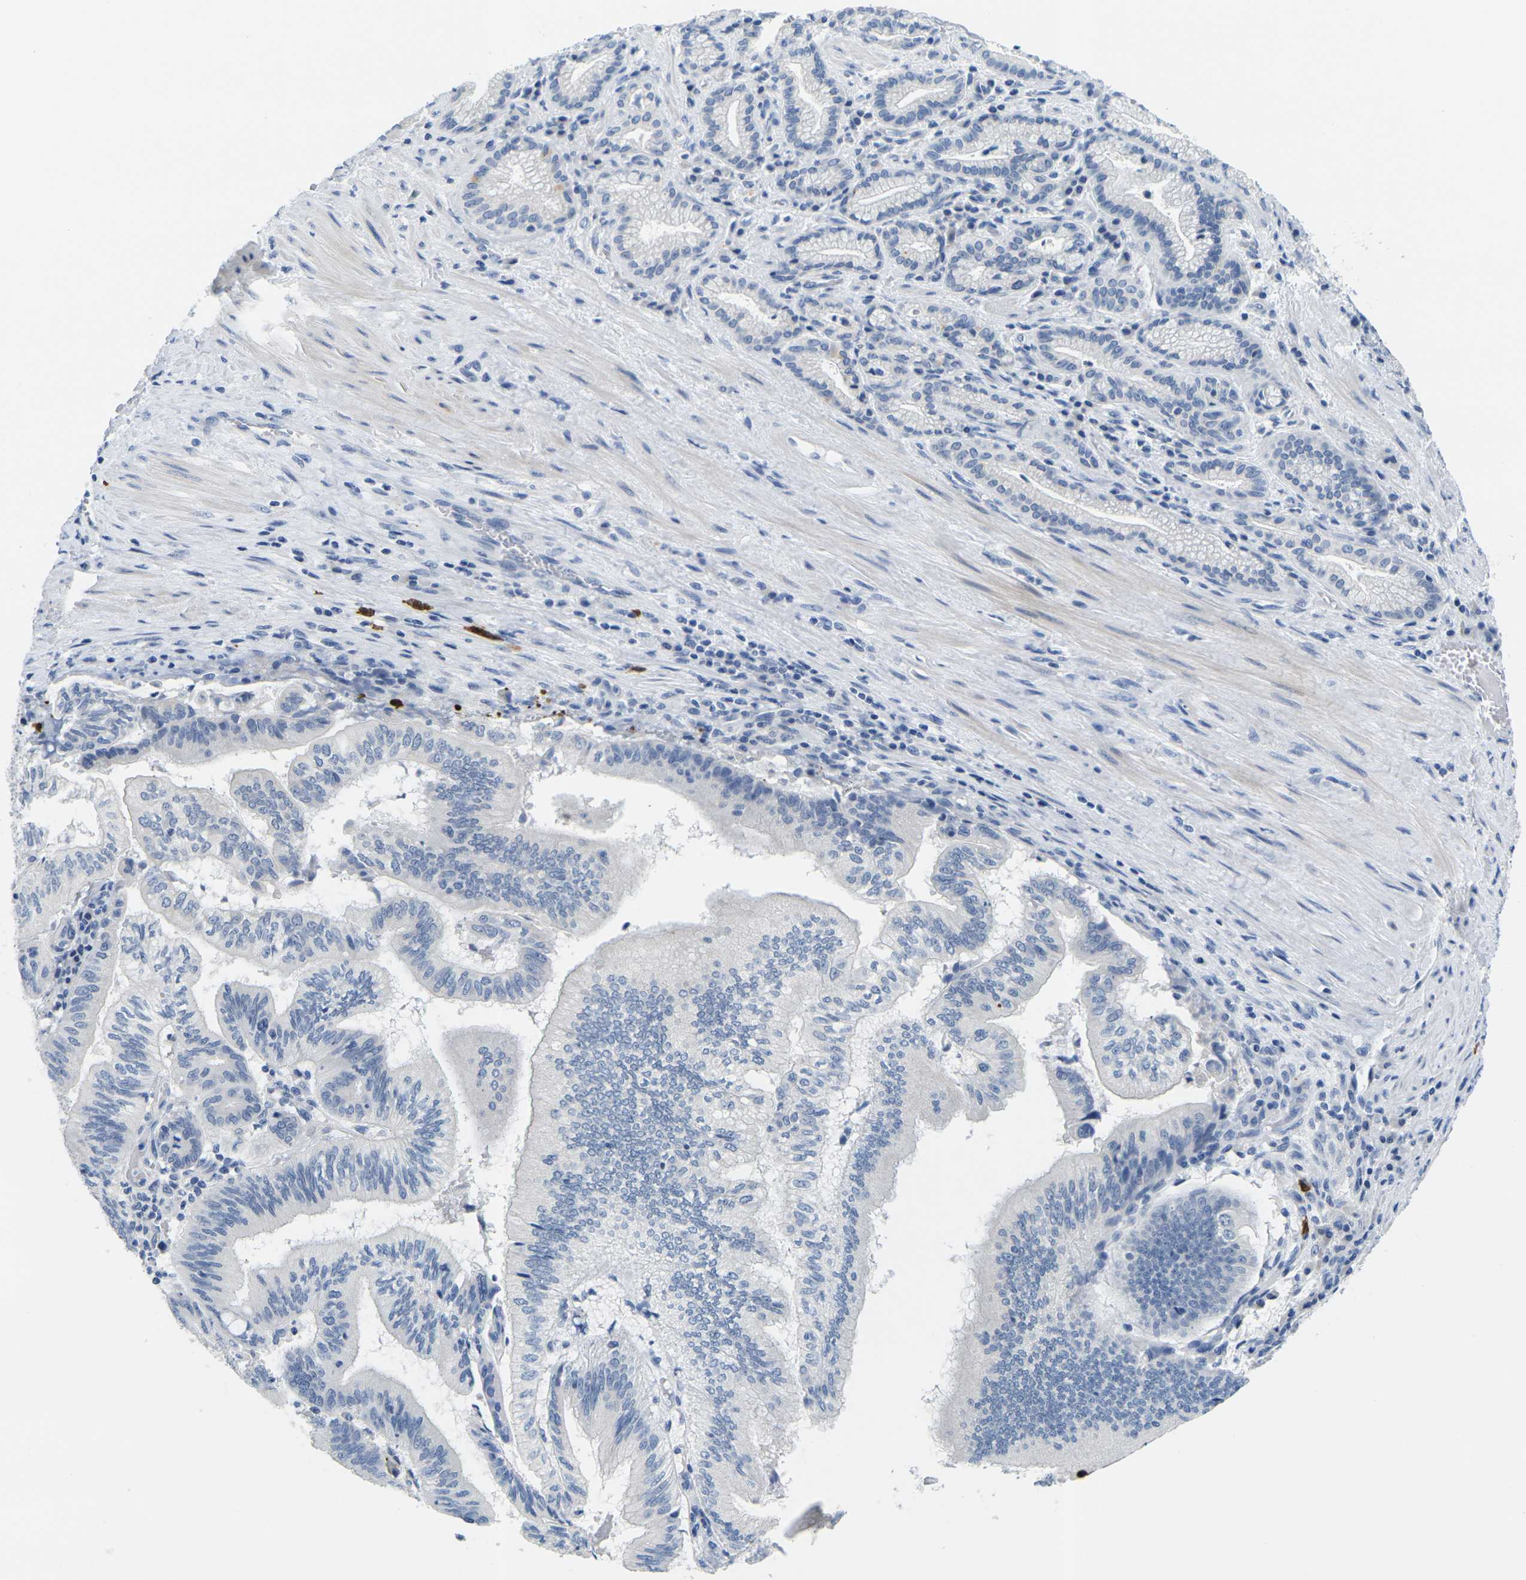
{"staining": {"intensity": "negative", "quantity": "none", "location": "none"}, "tissue": "pancreatic cancer", "cell_type": "Tumor cells", "image_type": "cancer", "snomed": [{"axis": "morphology", "description": "Adenocarcinoma, NOS"}, {"axis": "topography", "description": "Pancreas"}], "caption": "Tumor cells are negative for protein expression in human pancreatic cancer (adenocarcinoma).", "gene": "GPR15", "patient": {"sex": "male", "age": 82}}